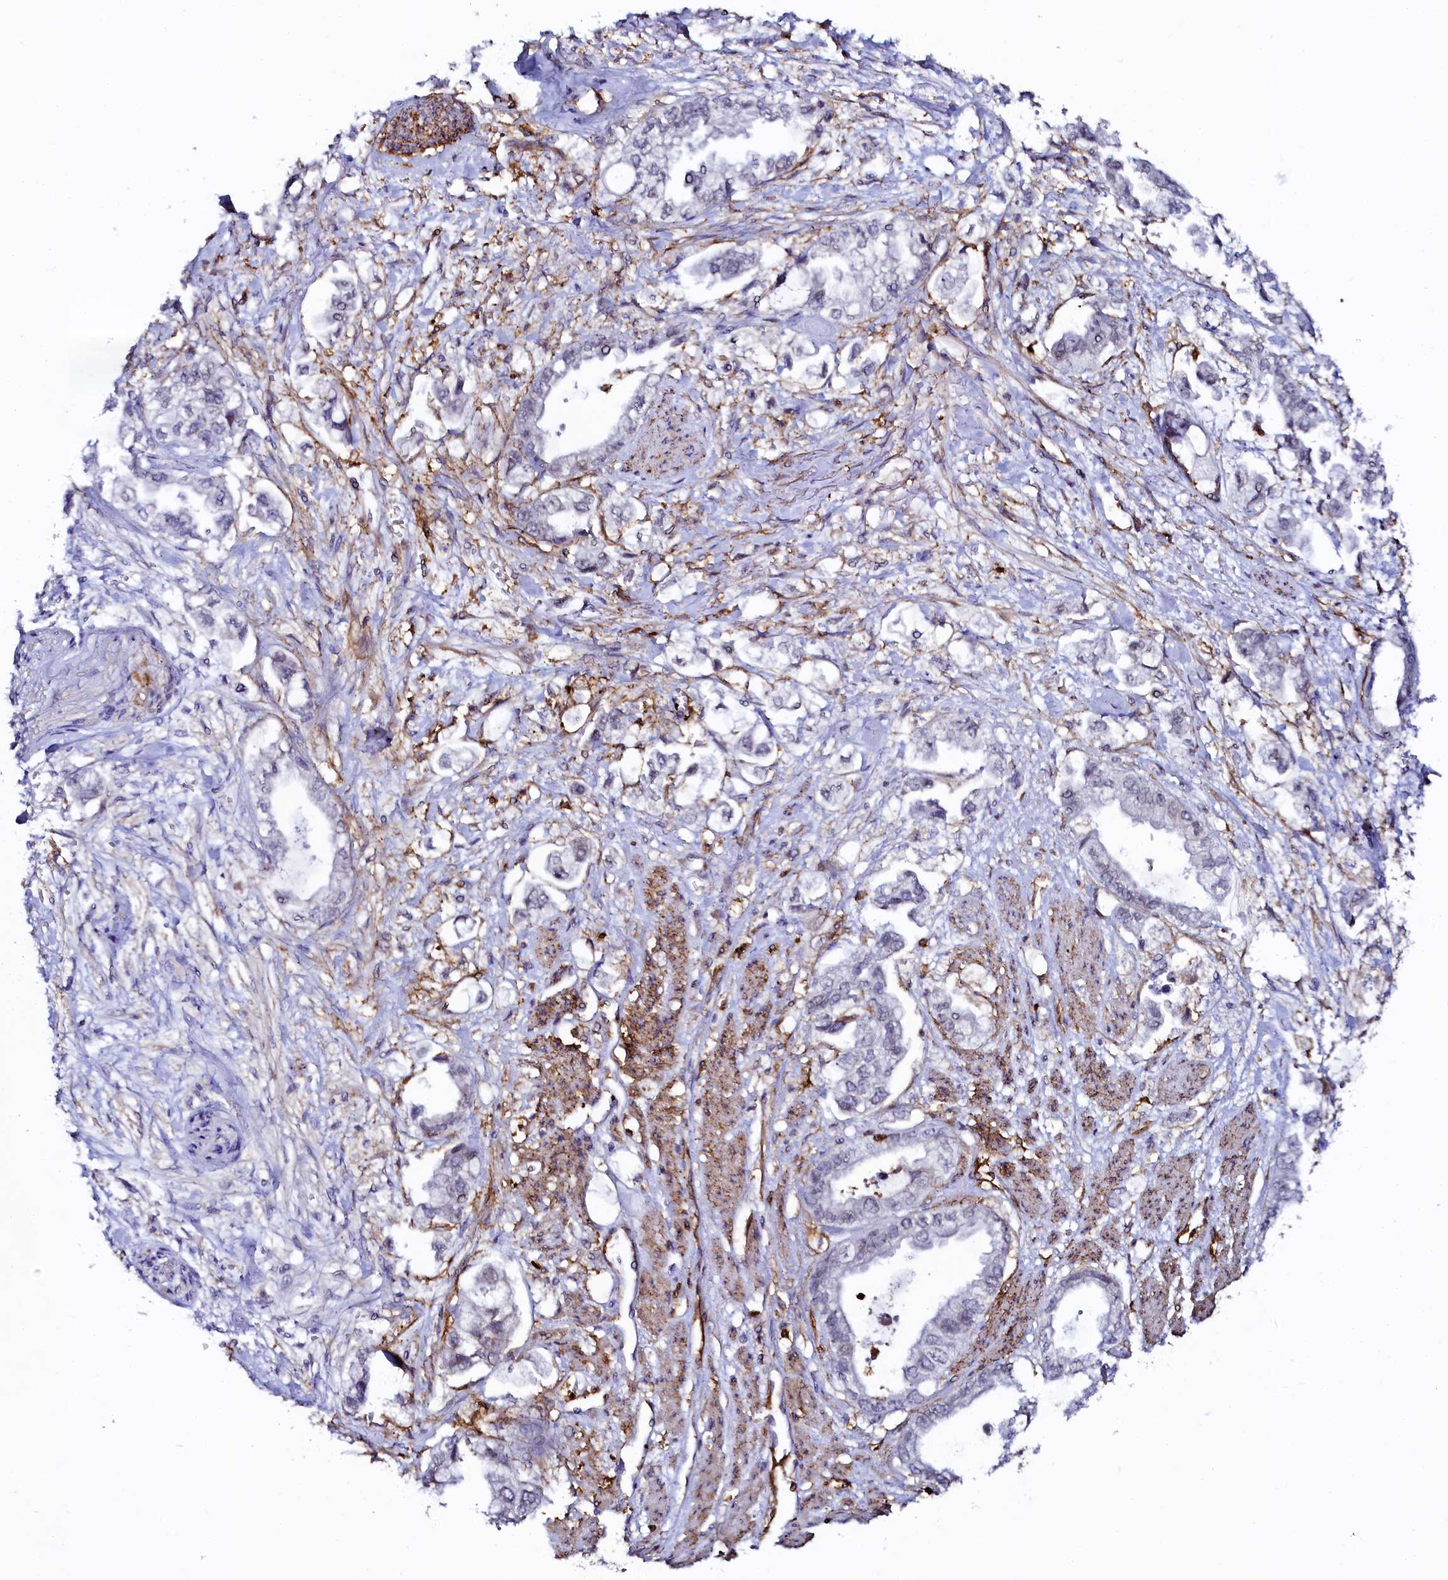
{"staining": {"intensity": "negative", "quantity": "none", "location": "none"}, "tissue": "stomach cancer", "cell_type": "Tumor cells", "image_type": "cancer", "snomed": [{"axis": "morphology", "description": "Adenocarcinoma, NOS"}, {"axis": "topography", "description": "Stomach"}], "caption": "Stomach cancer (adenocarcinoma) stained for a protein using IHC demonstrates no positivity tumor cells.", "gene": "AAAS", "patient": {"sex": "male", "age": 62}}